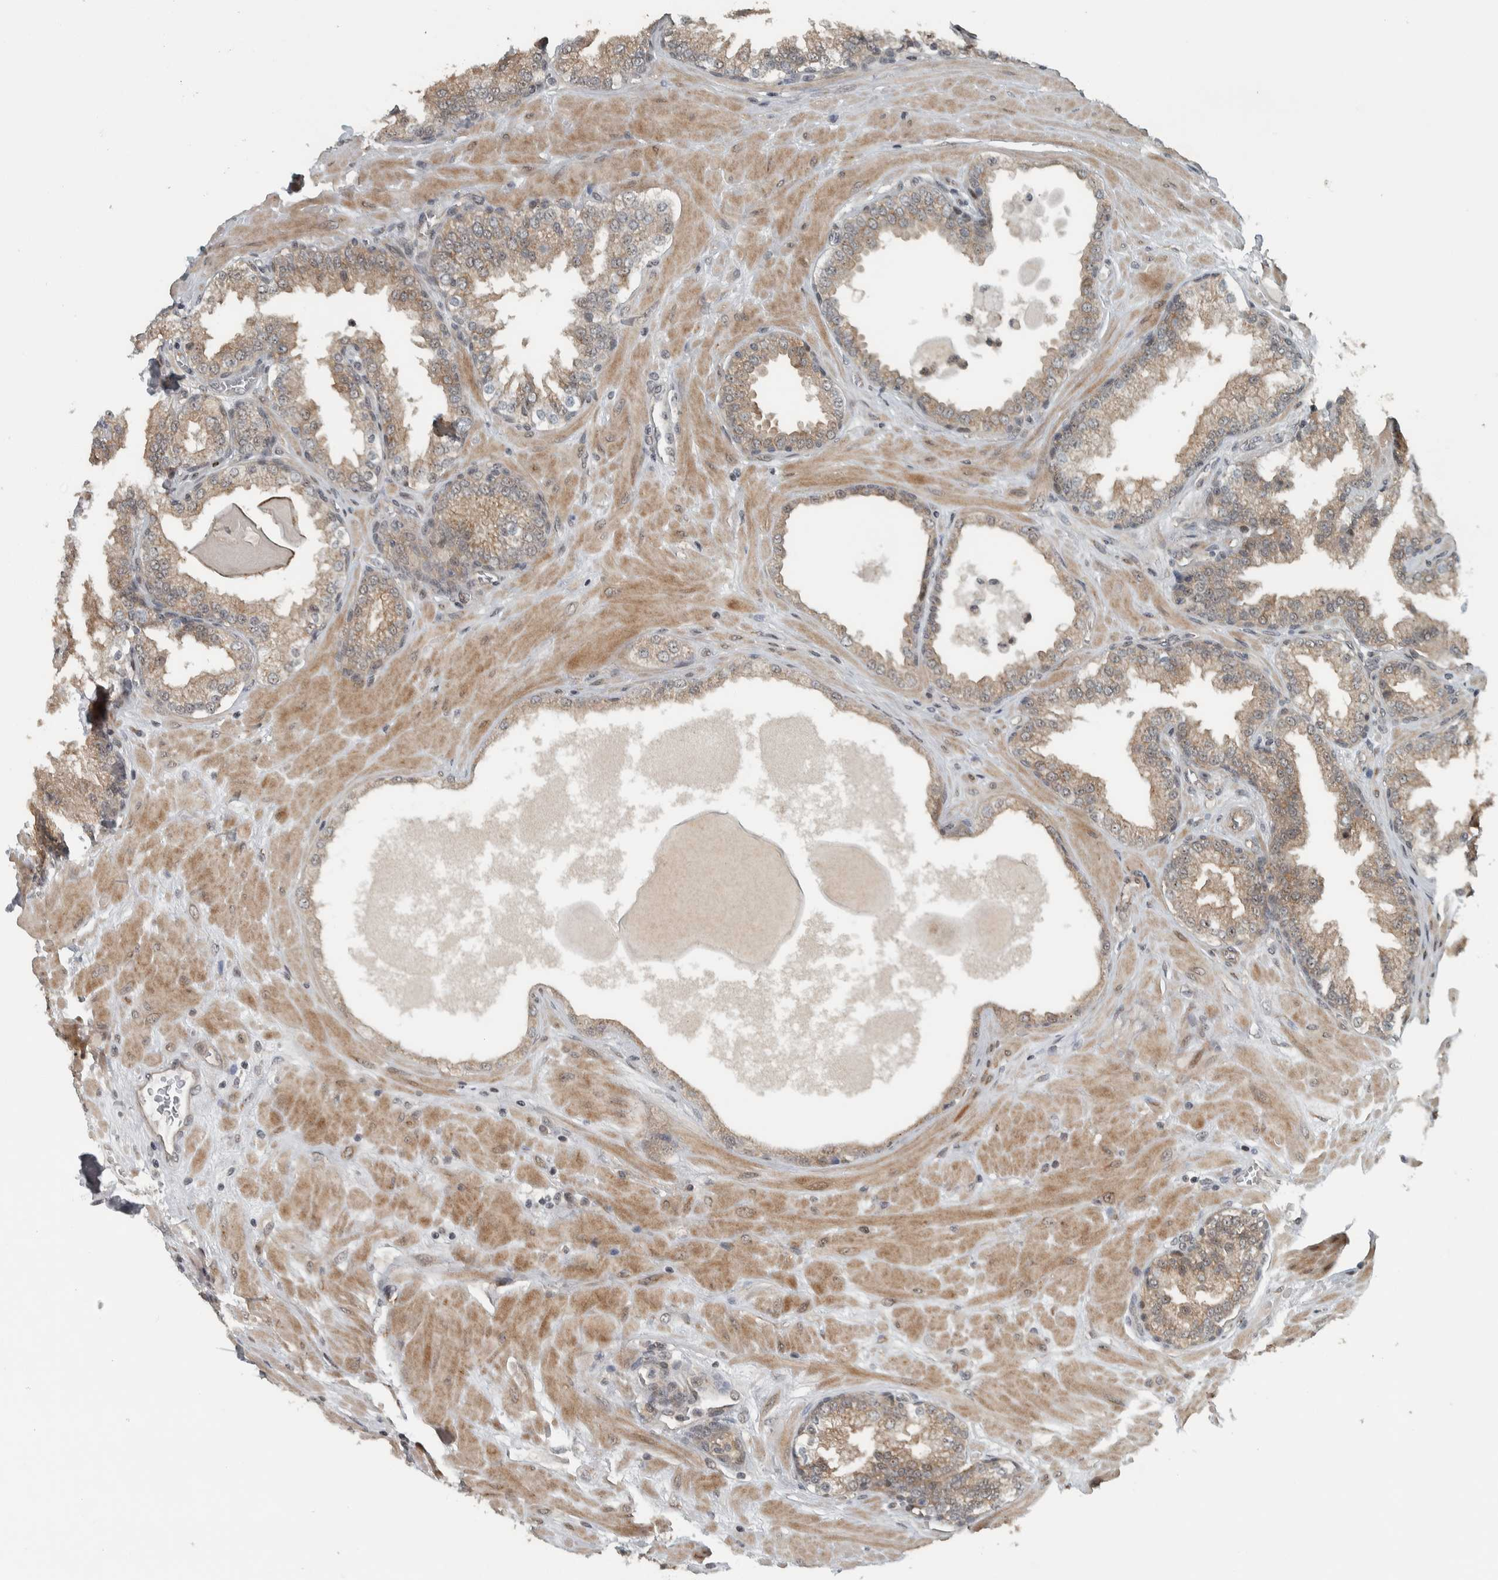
{"staining": {"intensity": "moderate", "quantity": "25%-75%", "location": "cytoplasmic/membranous"}, "tissue": "prostate", "cell_type": "Glandular cells", "image_type": "normal", "snomed": [{"axis": "morphology", "description": "Normal tissue, NOS"}, {"axis": "topography", "description": "Prostate"}], "caption": "Immunohistochemical staining of unremarkable prostate demonstrates moderate cytoplasmic/membranous protein positivity in approximately 25%-75% of glandular cells.", "gene": "NAPG", "patient": {"sex": "male", "age": 51}}